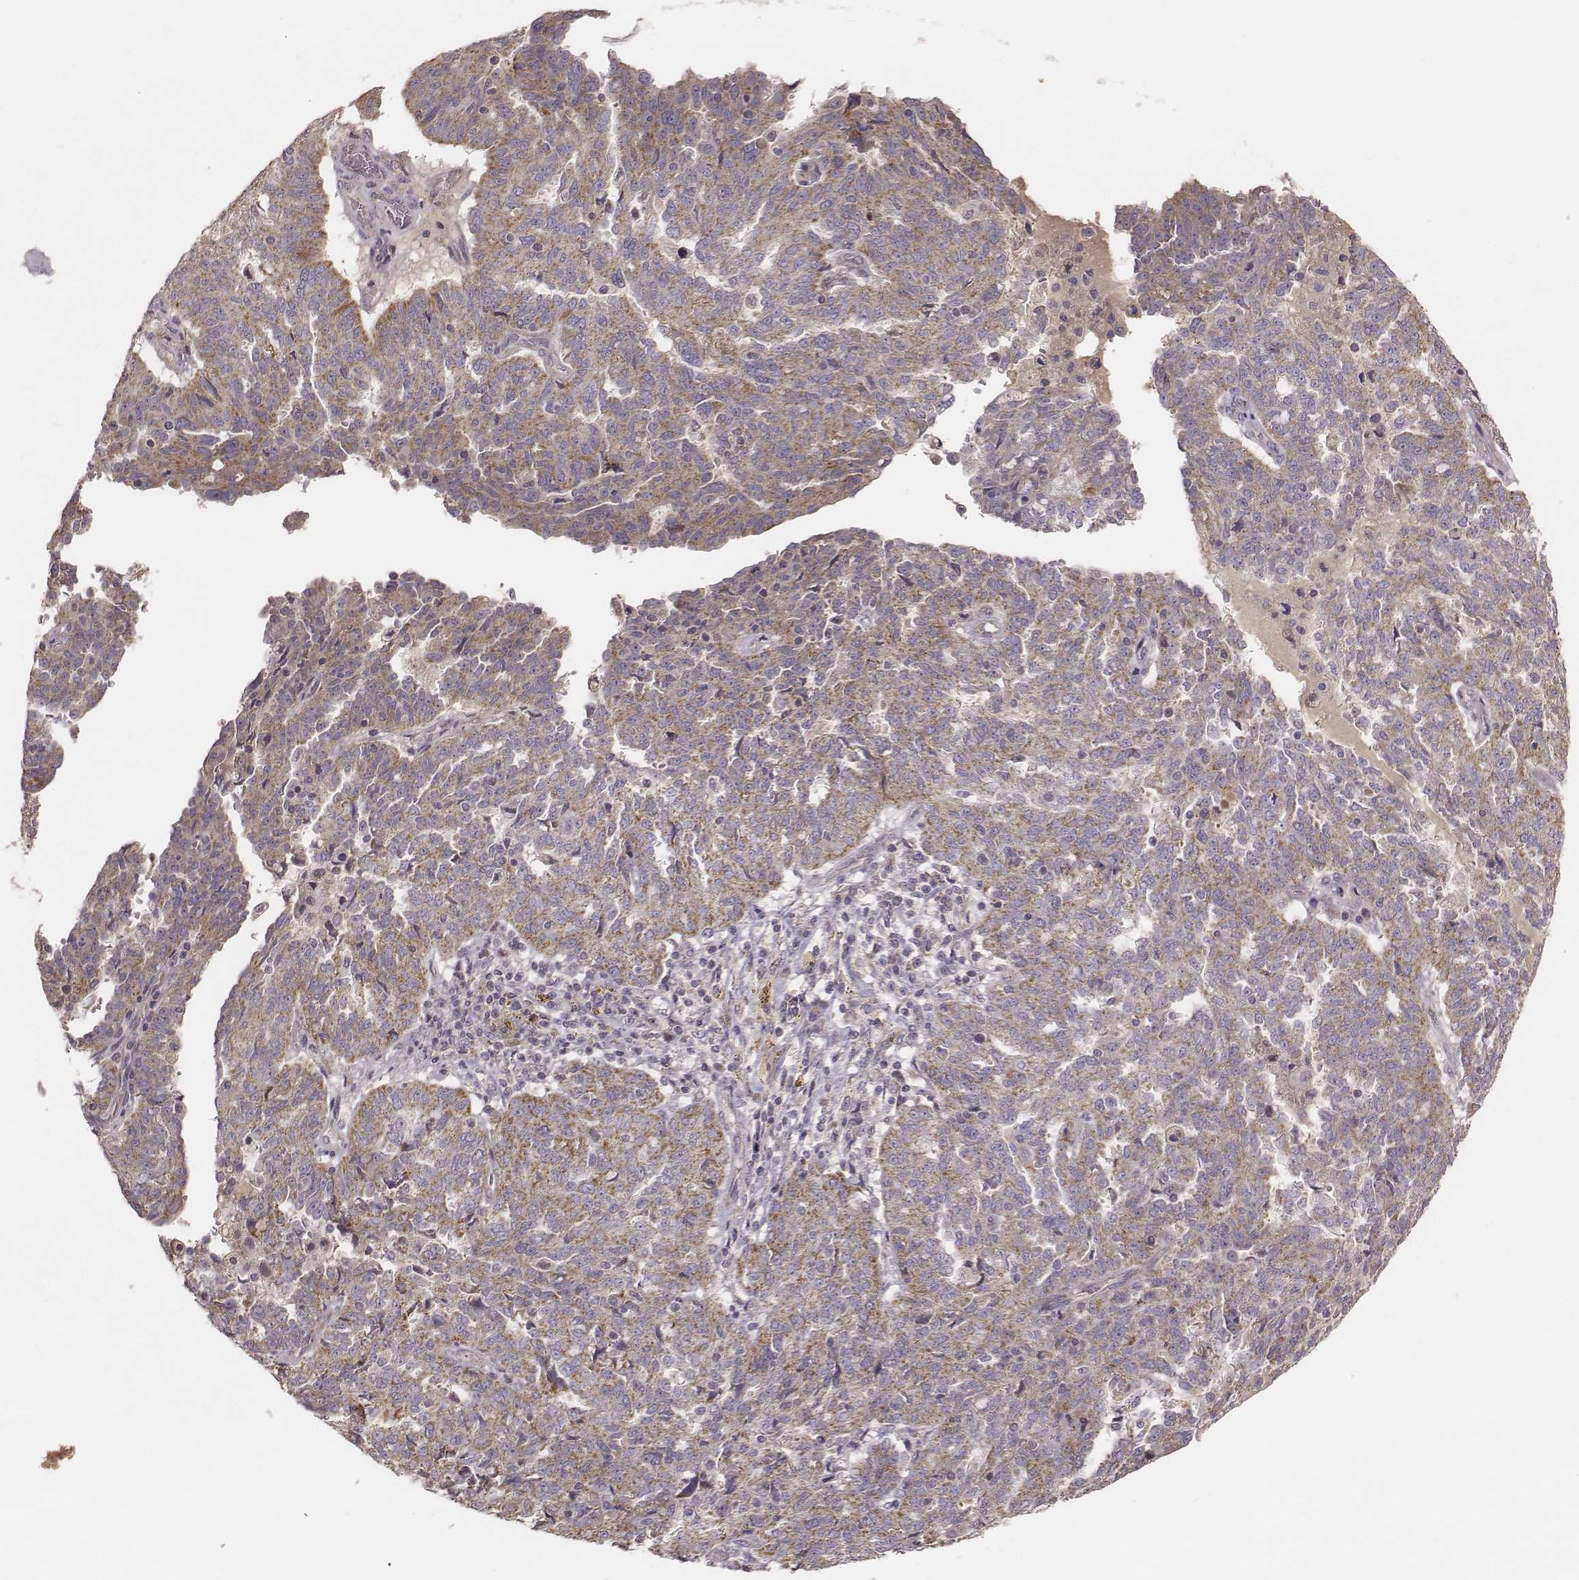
{"staining": {"intensity": "moderate", "quantity": ">75%", "location": "cytoplasmic/membranous"}, "tissue": "ovarian cancer", "cell_type": "Tumor cells", "image_type": "cancer", "snomed": [{"axis": "morphology", "description": "Cystadenocarcinoma, serous, NOS"}, {"axis": "topography", "description": "Ovary"}], "caption": "Brown immunohistochemical staining in human serous cystadenocarcinoma (ovarian) shows moderate cytoplasmic/membranous expression in about >75% of tumor cells. (IHC, brightfield microscopy, high magnification).", "gene": "MRPS27", "patient": {"sex": "female", "age": 67}}